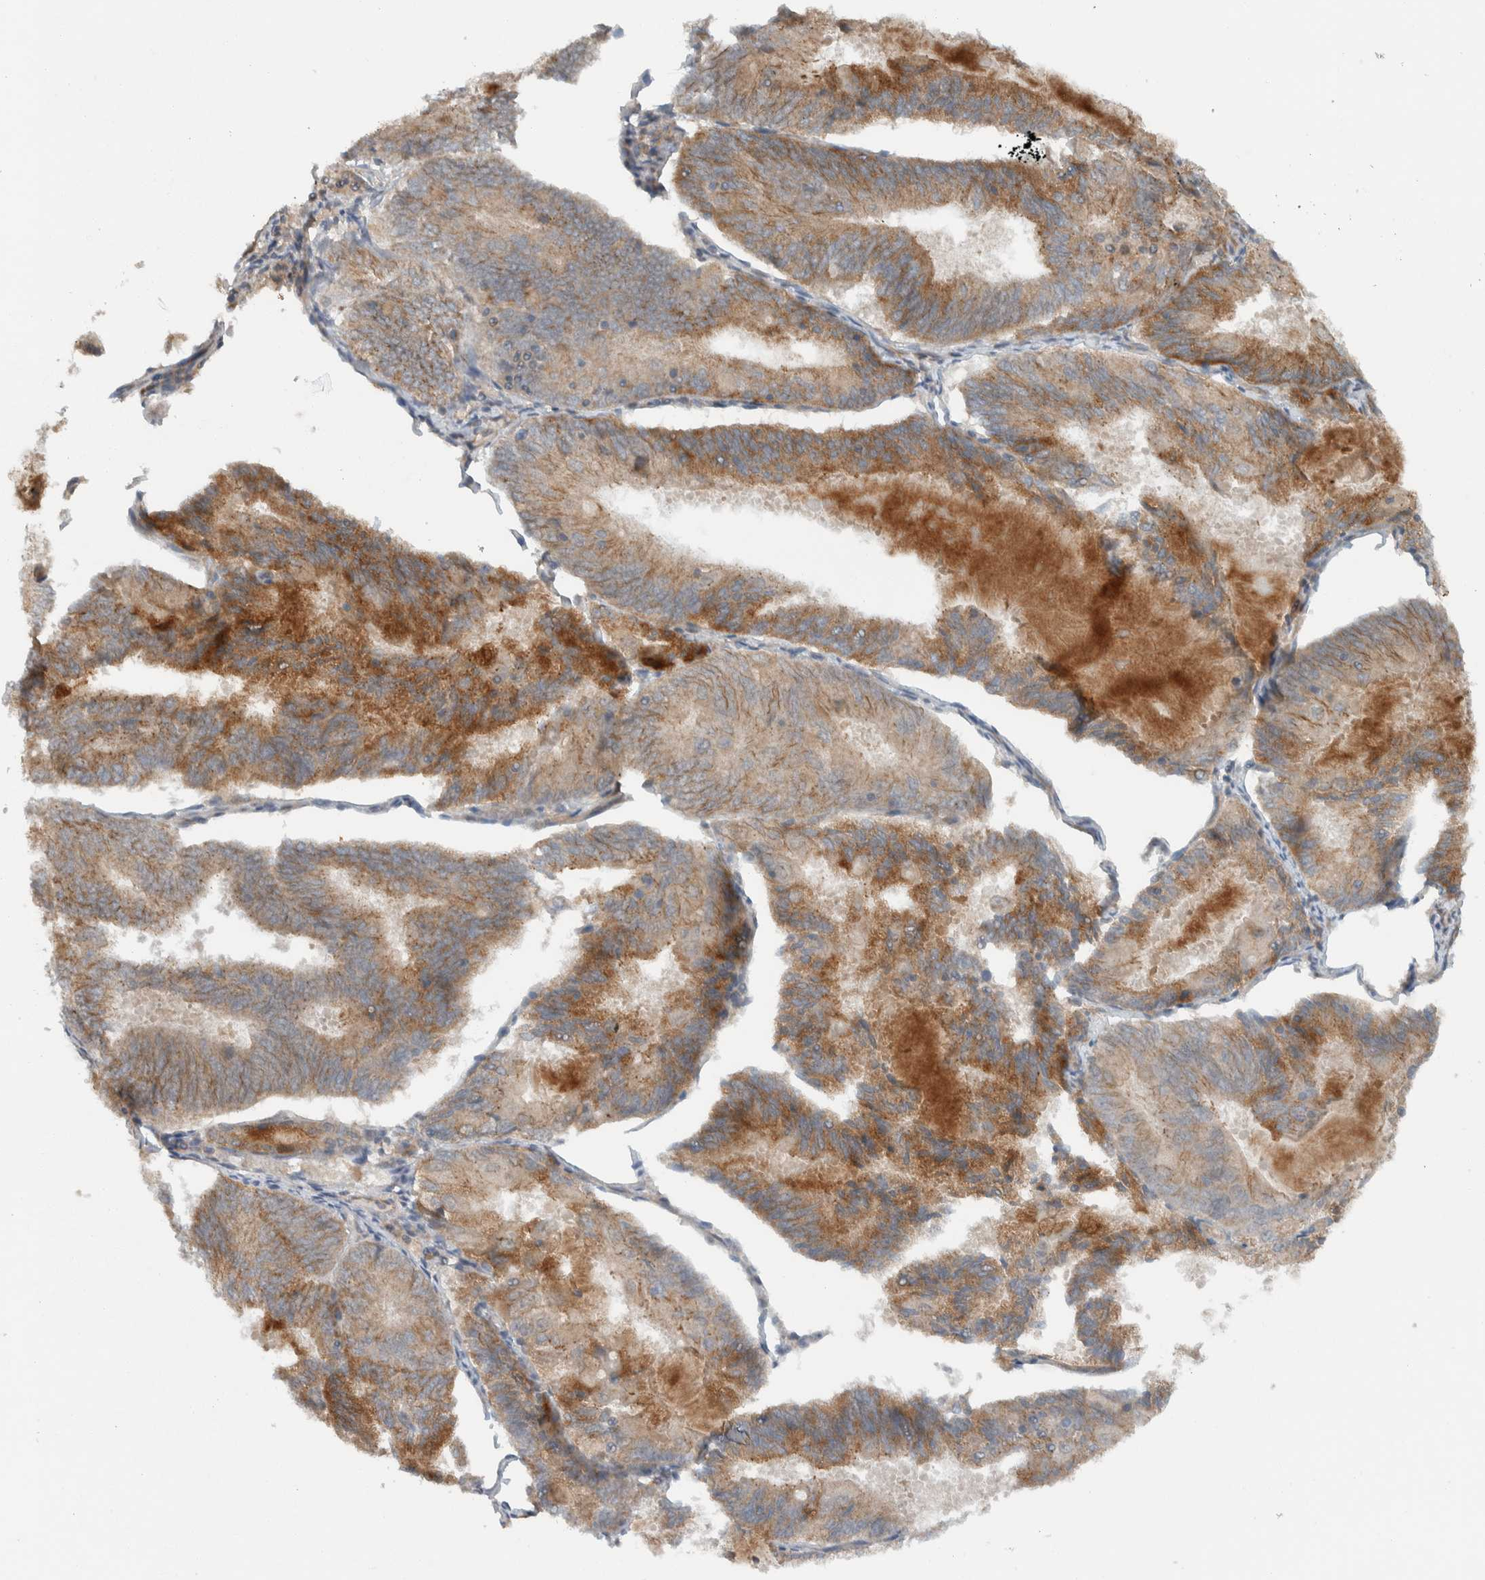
{"staining": {"intensity": "moderate", "quantity": ">75%", "location": "cytoplasmic/membranous"}, "tissue": "endometrial cancer", "cell_type": "Tumor cells", "image_type": "cancer", "snomed": [{"axis": "morphology", "description": "Adenocarcinoma, NOS"}, {"axis": "topography", "description": "Endometrium"}], "caption": "An immunohistochemistry (IHC) histopathology image of tumor tissue is shown. Protein staining in brown shows moderate cytoplasmic/membranous positivity in adenocarcinoma (endometrial) within tumor cells.", "gene": "KLHL6", "patient": {"sex": "female", "age": 81}}